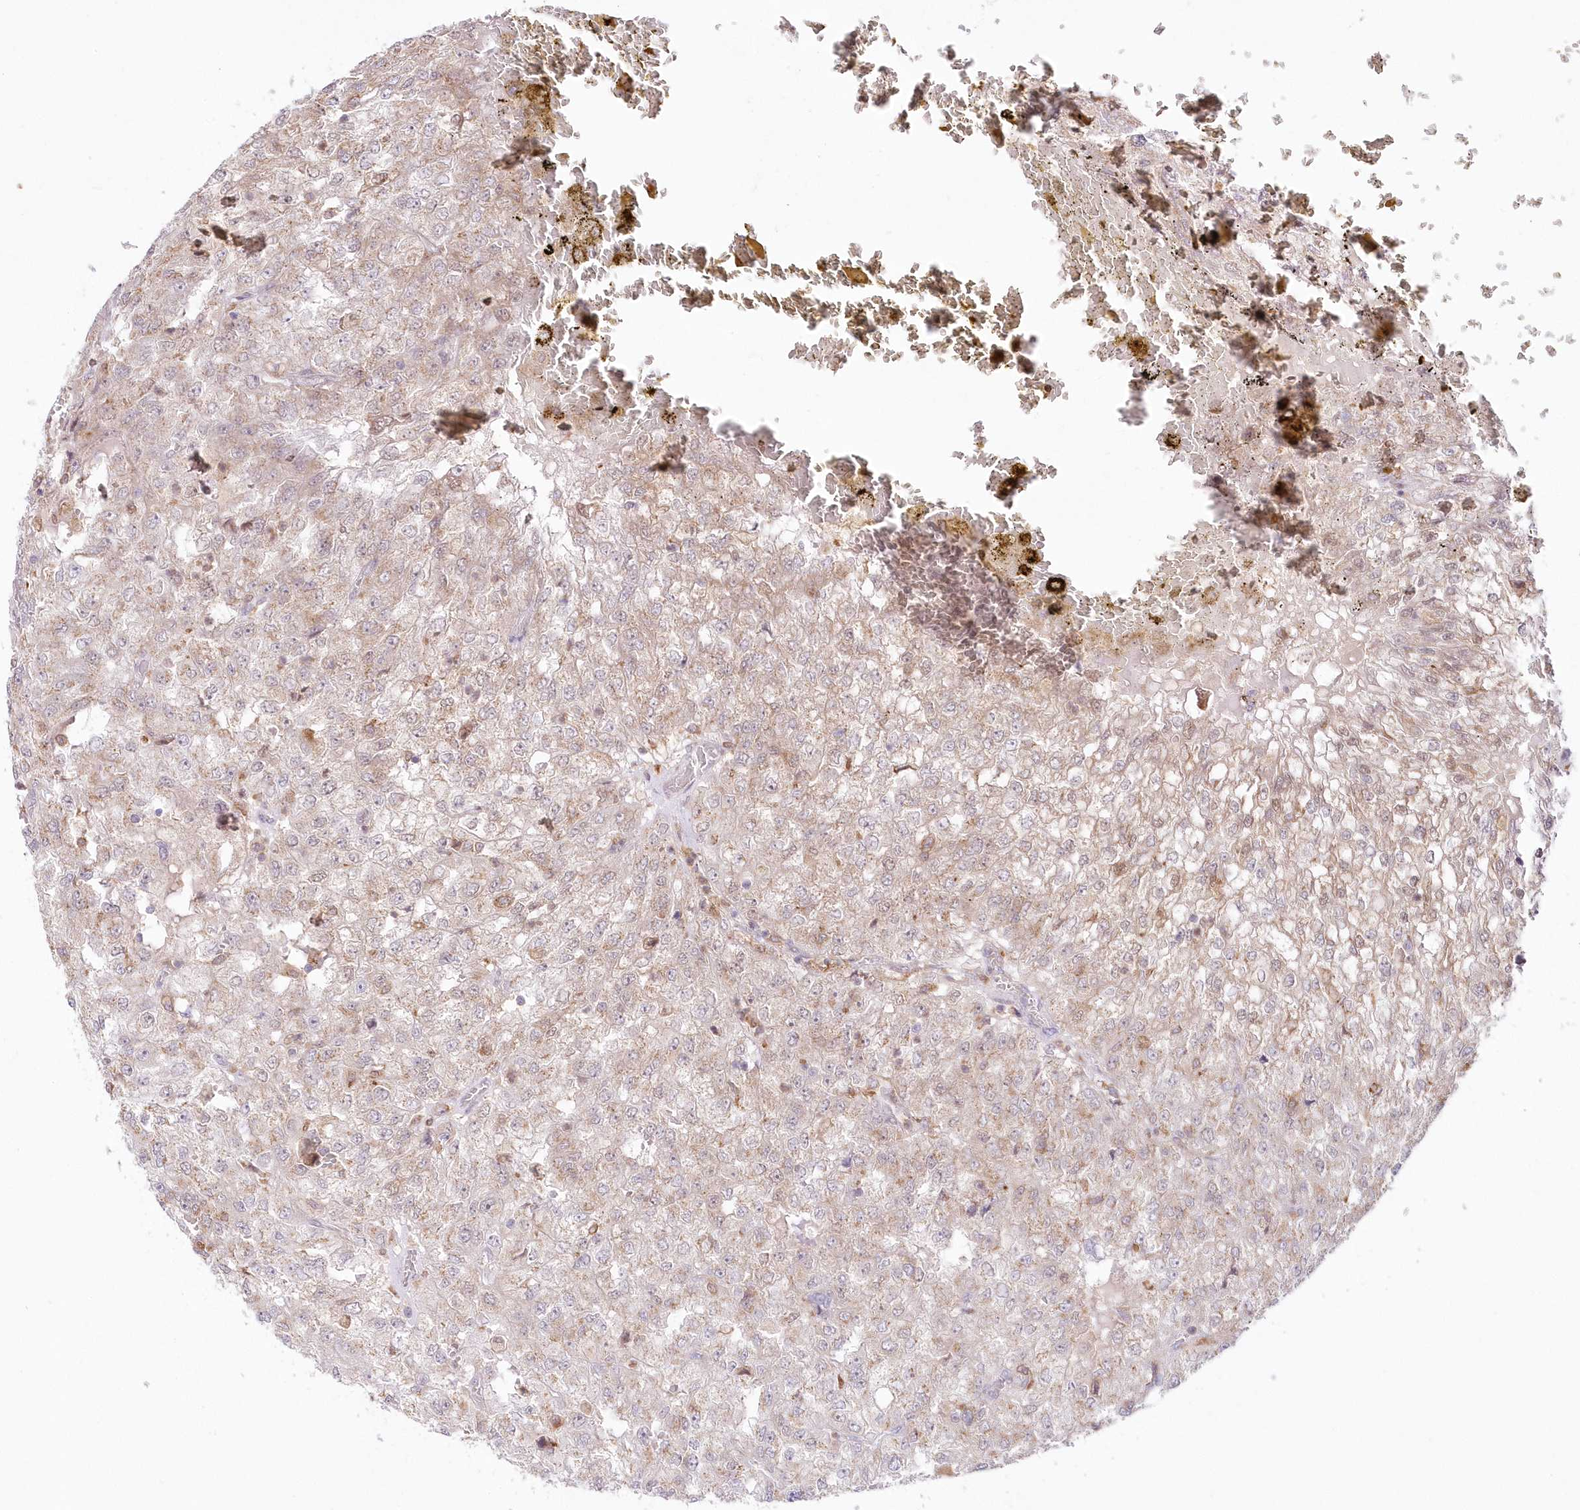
{"staining": {"intensity": "negative", "quantity": "none", "location": "none"}, "tissue": "renal cancer", "cell_type": "Tumor cells", "image_type": "cancer", "snomed": [{"axis": "morphology", "description": "Adenocarcinoma, NOS"}, {"axis": "topography", "description": "Kidney"}], "caption": "DAB (3,3'-diaminobenzidine) immunohistochemical staining of renal cancer (adenocarcinoma) reveals no significant expression in tumor cells.", "gene": "LDB1", "patient": {"sex": "female", "age": 54}}